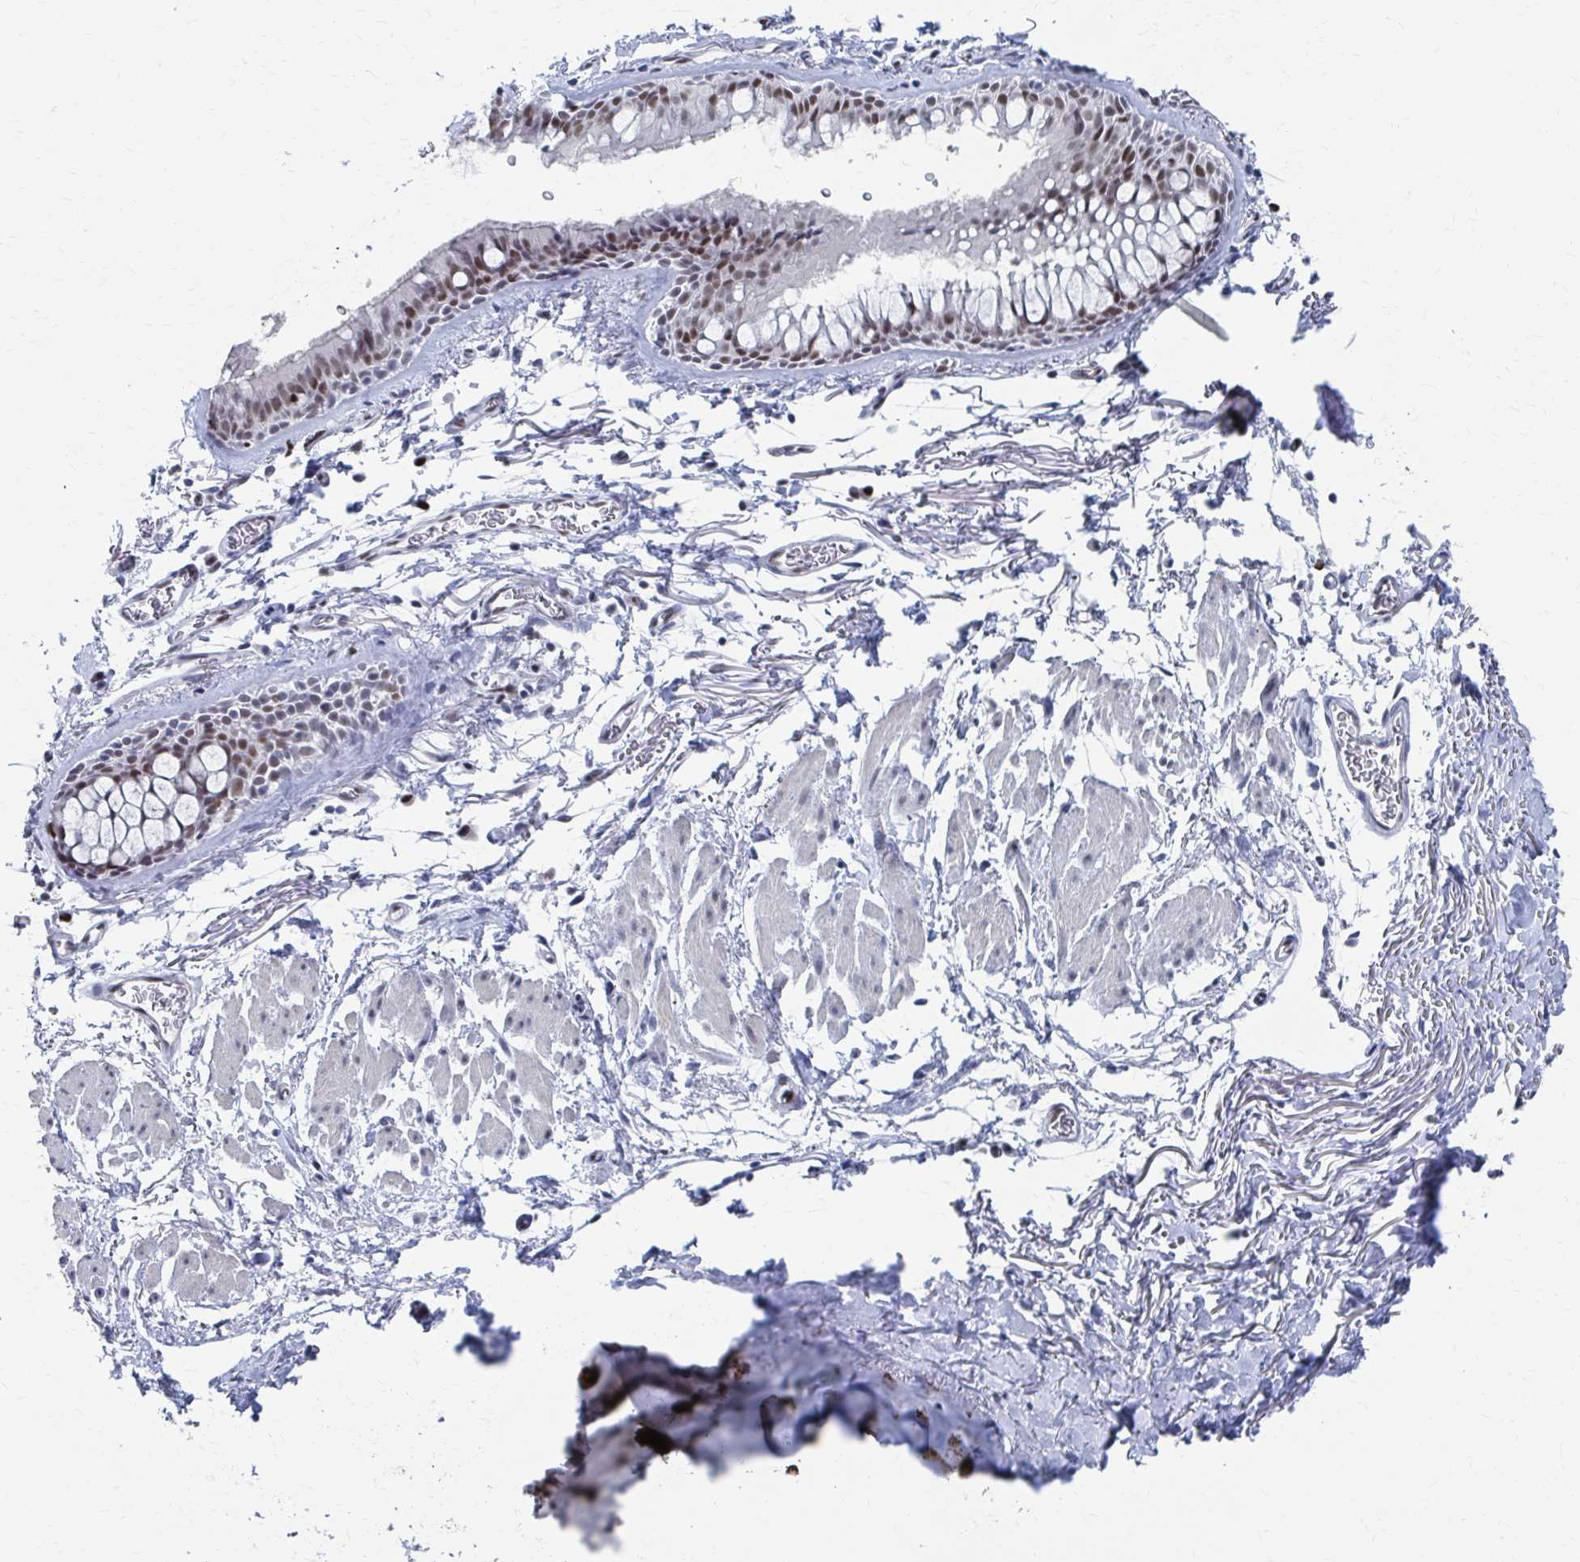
{"staining": {"intensity": "moderate", "quantity": ">75%", "location": "nuclear"}, "tissue": "bronchus", "cell_type": "Respiratory epithelial cells", "image_type": "normal", "snomed": [{"axis": "morphology", "description": "Normal tissue, NOS"}, {"axis": "topography", "description": "Cartilage tissue"}, {"axis": "topography", "description": "Bronchus"}], "caption": "A brown stain highlights moderate nuclear expression of a protein in respiratory epithelial cells of unremarkable human bronchus. The staining was performed using DAB (3,3'-diaminobenzidine), with brown indicating positive protein expression. Nuclei are stained blue with hematoxylin.", "gene": "CDIN1", "patient": {"sex": "female", "age": 79}}